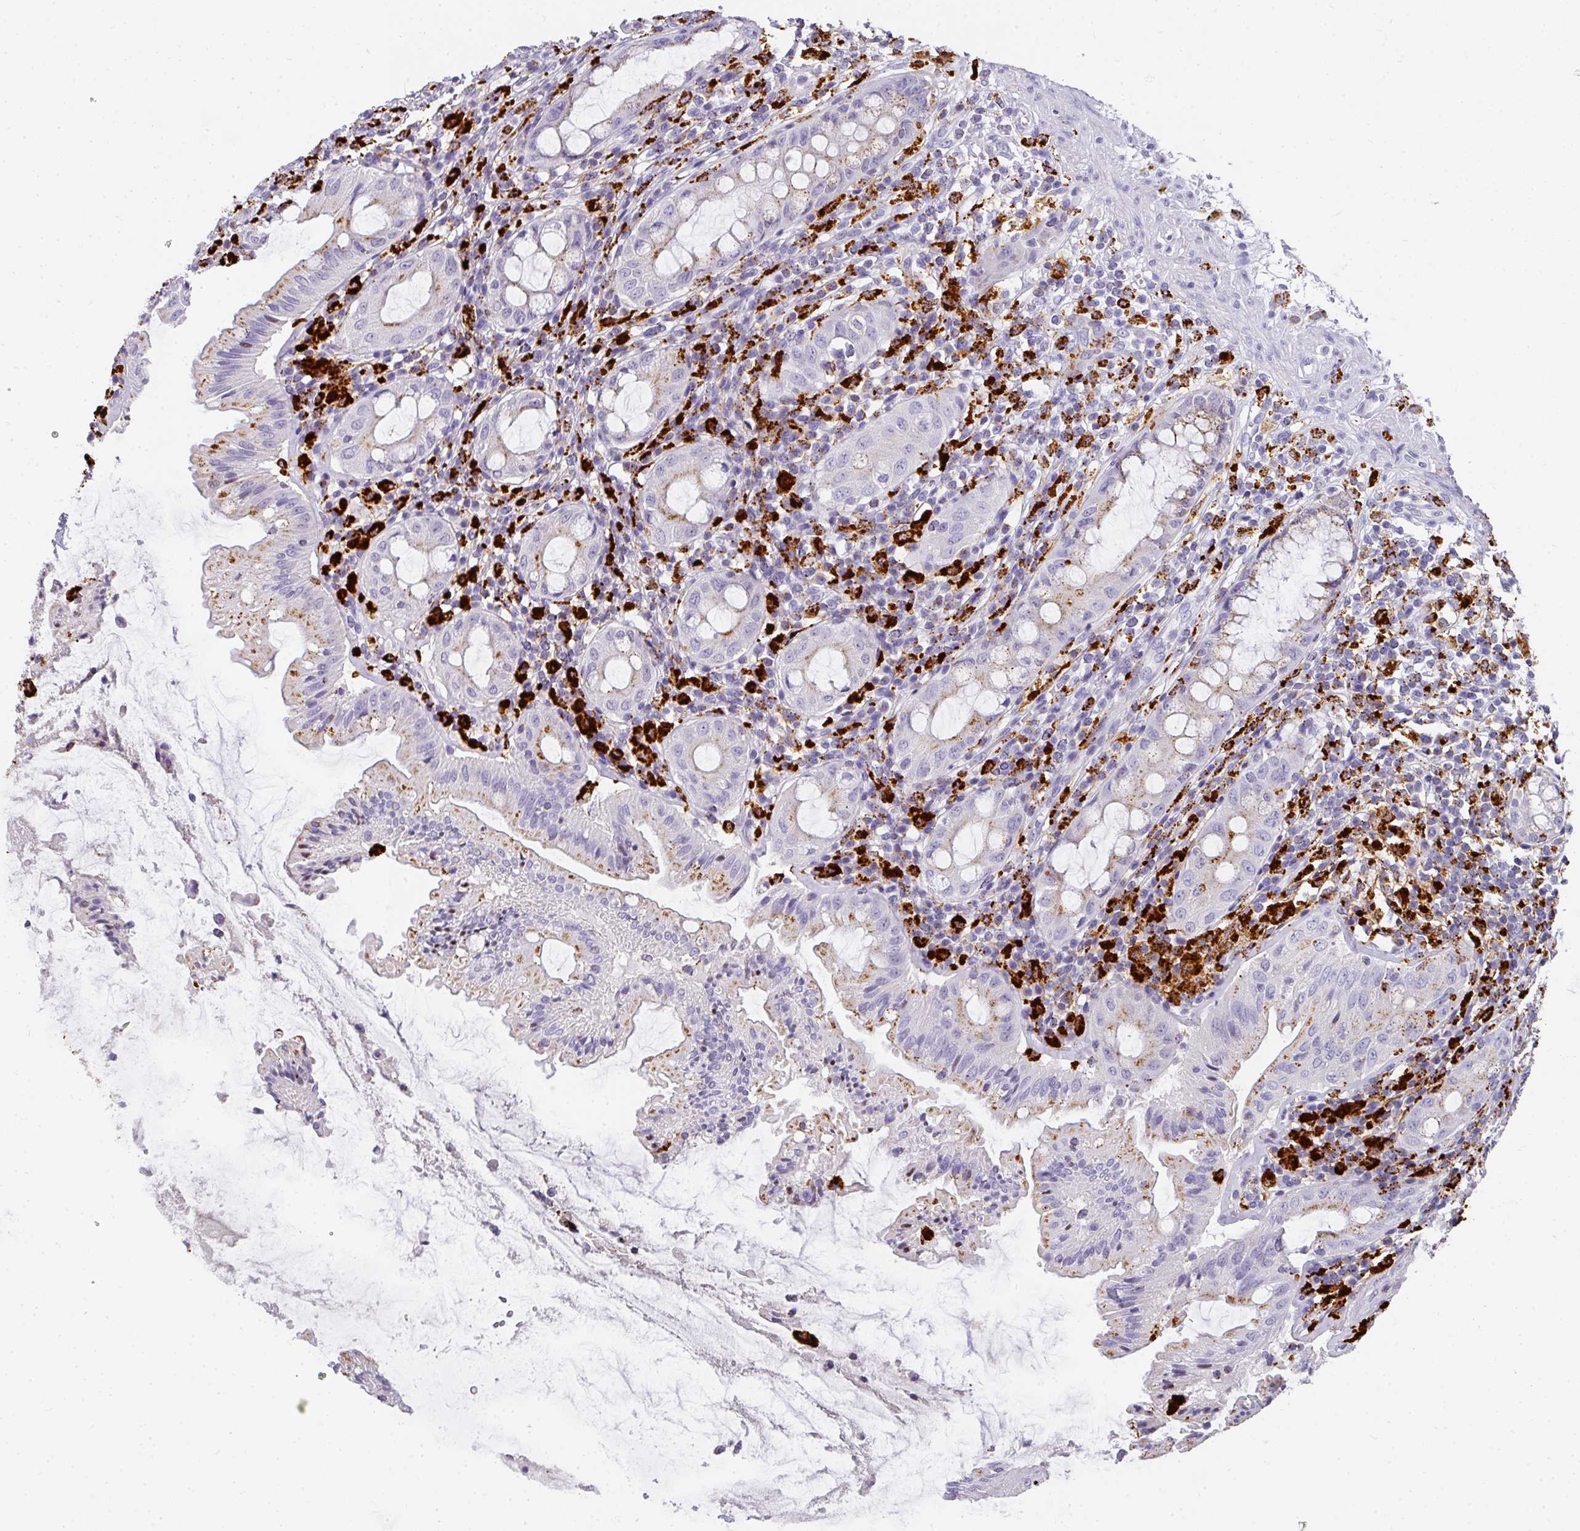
{"staining": {"intensity": "moderate", "quantity": "25%-75%", "location": "cytoplasmic/membranous"}, "tissue": "rectum", "cell_type": "Glandular cells", "image_type": "normal", "snomed": [{"axis": "morphology", "description": "Normal tissue, NOS"}, {"axis": "topography", "description": "Rectum"}], "caption": "IHC (DAB) staining of normal rectum shows moderate cytoplasmic/membranous protein staining in approximately 25%-75% of glandular cells.", "gene": "MMACHC", "patient": {"sex": "female", "age": 57}}